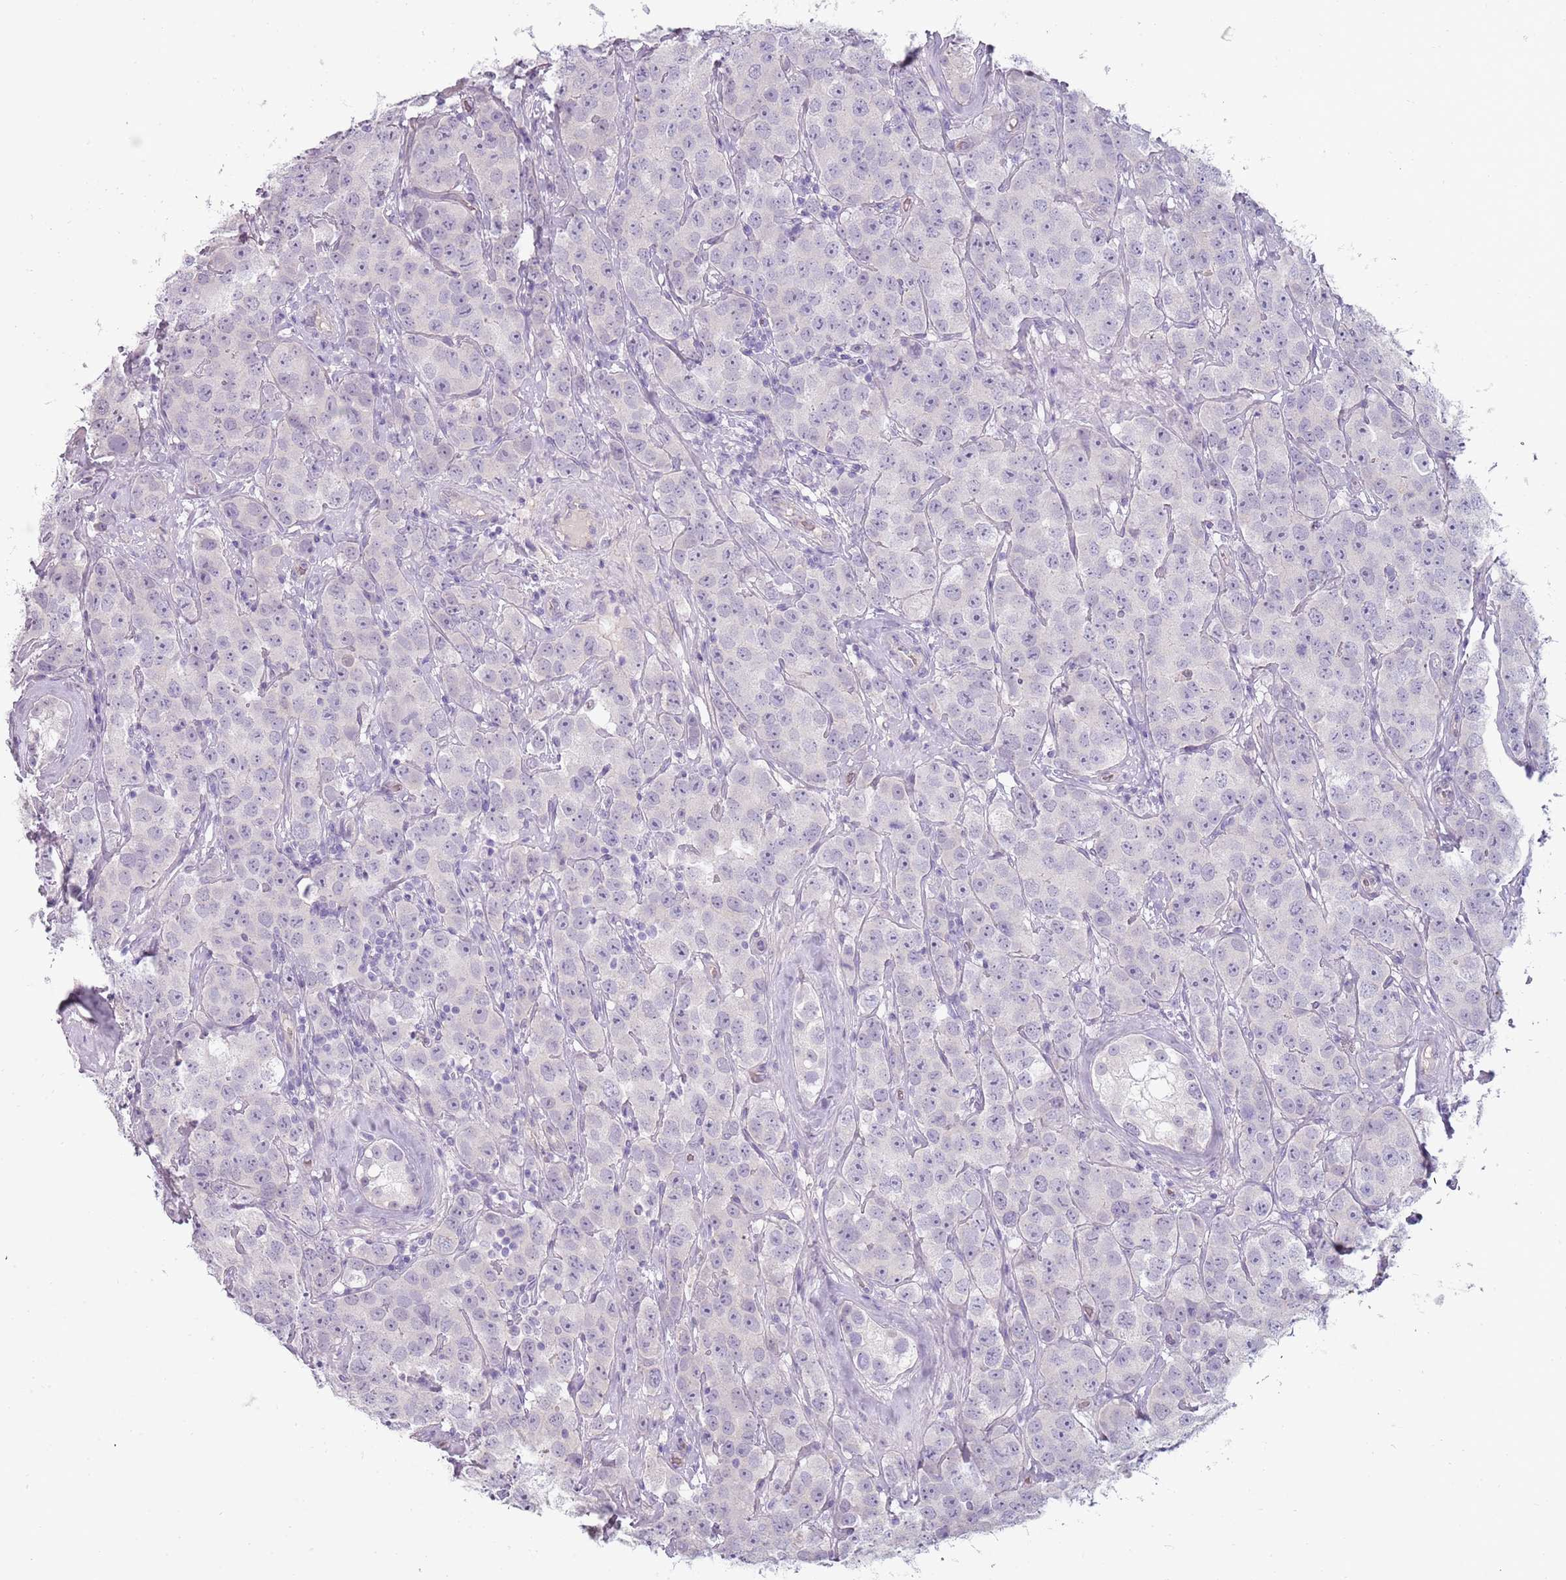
{"staining": {"intensity": "negative", "quantity": "none", "location": "none"}, "tissue": "testis cancer", "cell_type": "Tumor cells", "image_type": "cancer", "snomed": [{"axis": "morphology", "description": "Seminoma, NOS"}, {"axis": "topography", "description": "Testis"}], "caption": "A high-resolution histopathology image shows immunohistochemistry (IHC) staining of testis cancer, which reveals no significant positivity in tumor cells.", "gene": "RFX2", "patient": {"sex": "male", "age": 28}}